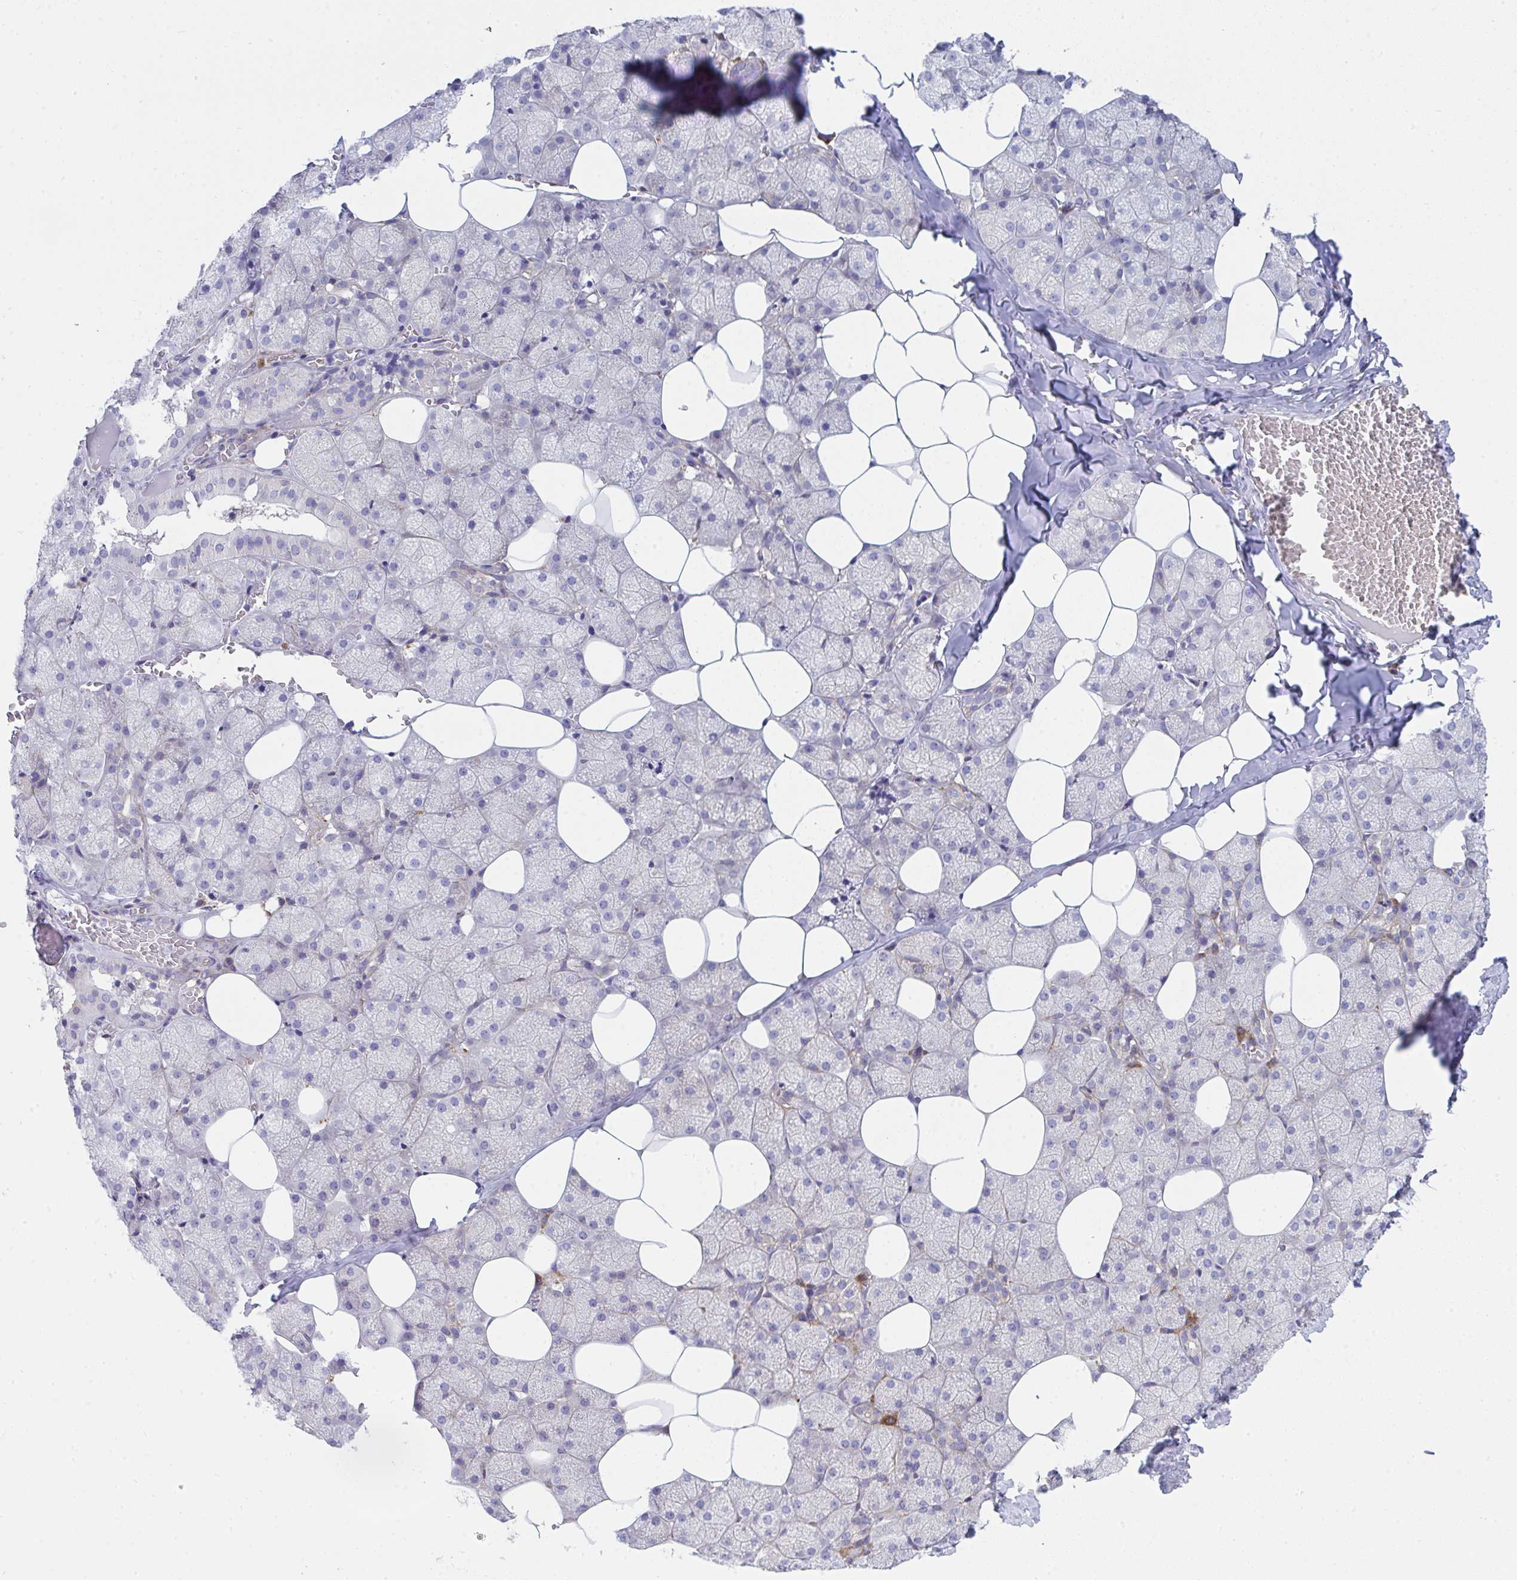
{"staining": {"intensity": "negative", "quantity": "none", "location": "none"}, "tissue": "salivary gland", "cell_type": "Glandular cells", "image_type": "normal", "snomed": [{"axis": "morphology", "description": "Normal tissue, NOS"}, {"axis": "topography", "description": "Salivary gland"}, {"axis": "topography", "description": "Peripheral nerve tissue"}], "caption": "The micrograph reveals no significant positivity in glandular cells of salivary gland. (Stains: DAB immunohistochemistry (IHC) with hematoxylin counter stain, Microscopy: brightfield microscopy at high magnification).", "gene": "GAB1", "patient": {"sex": "male", "age": 38}}